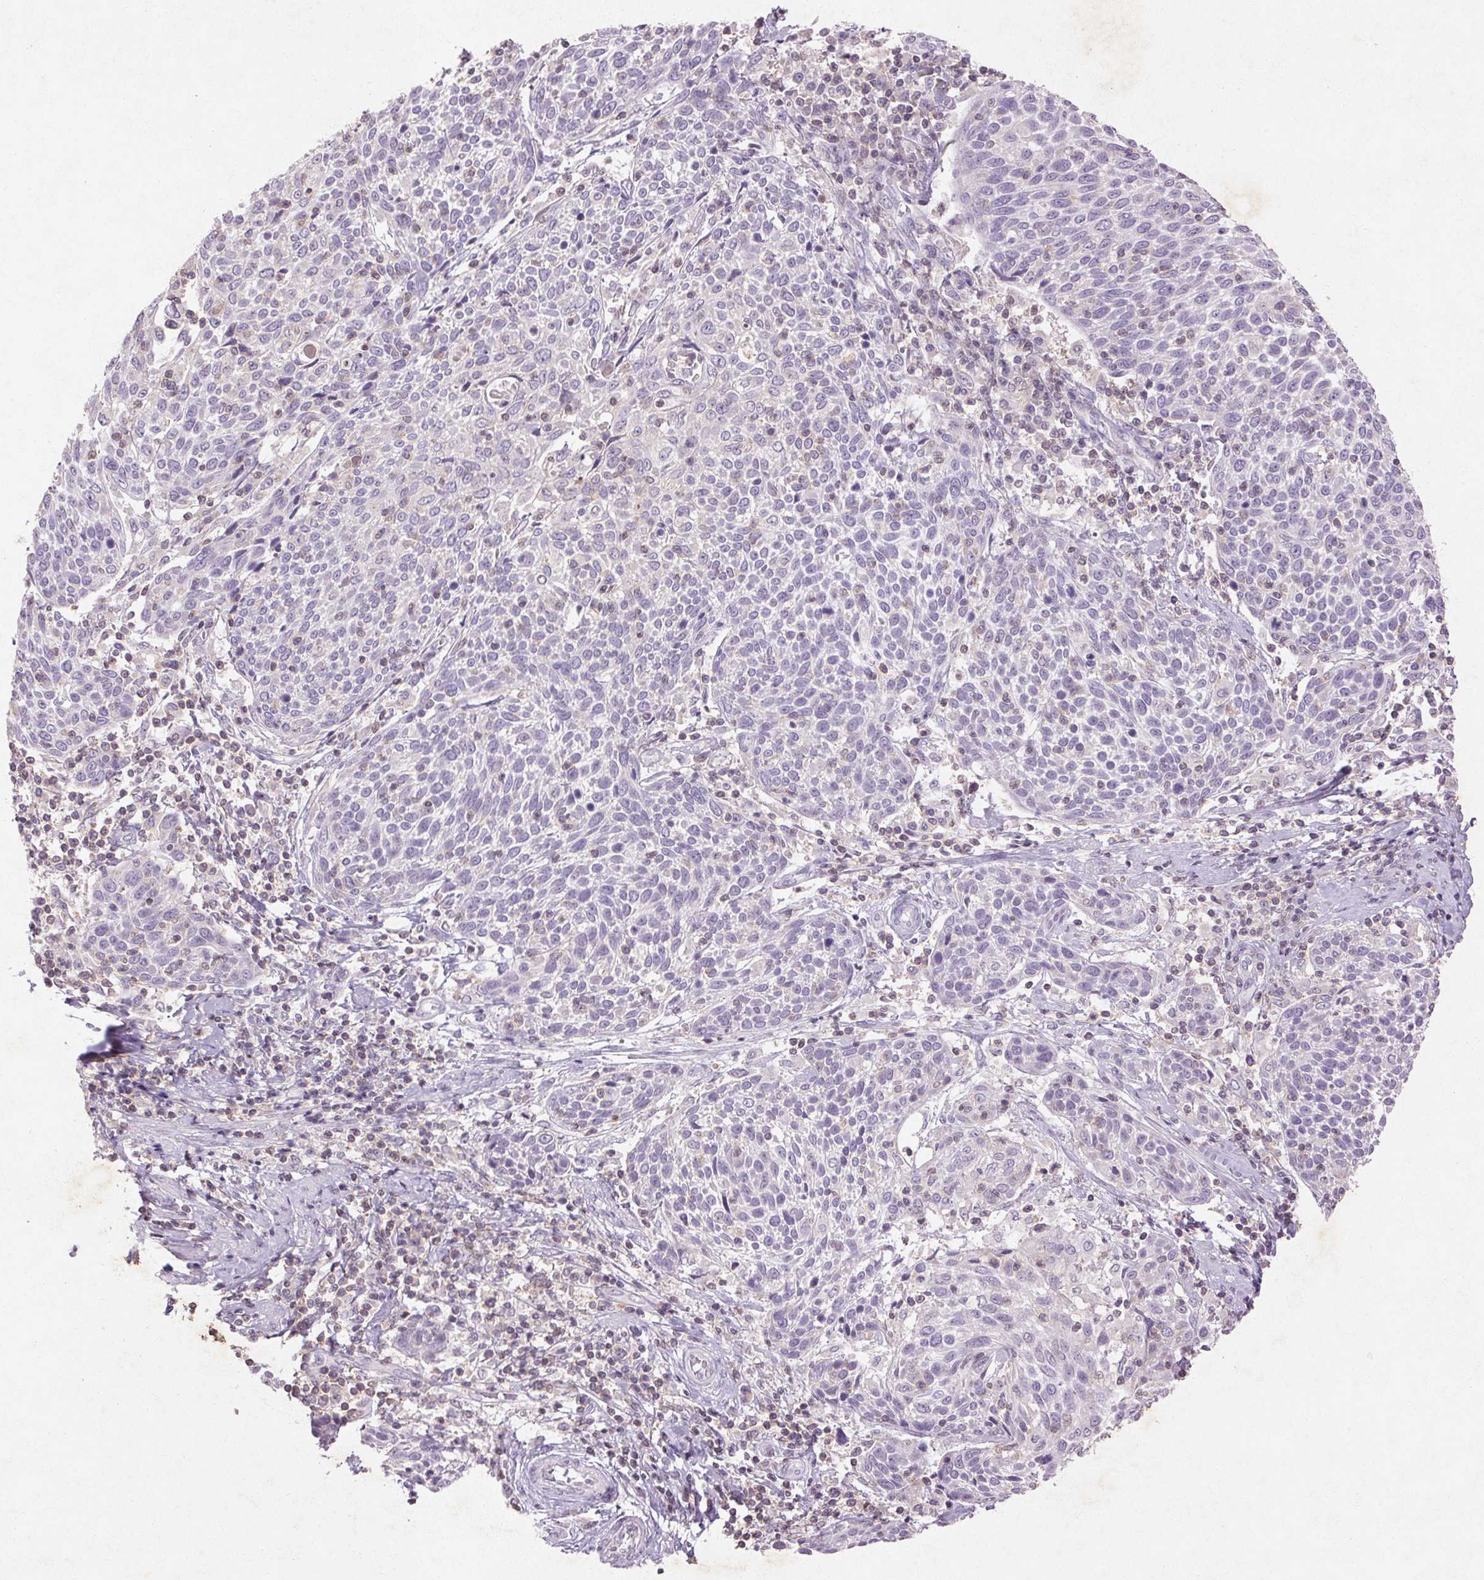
{"staining": {"intensity": "negative", "quantity": "none", "location": "none"}, "tissue": "cervical cancer", "cell_type": "Tumor cells", "image_type": "cancer", "snomed": [{"axis": "morphology", "description": "Squamous cell carcinoma, NOS"}, {"axis": "topography", "description": "Cervix"}], "caption": "Immunohistochemical staining of human cervical cancer displays no significant expression in tumor cells.", "gene": "FNDC7", "patient": {"sex": "female", "age": 61}}